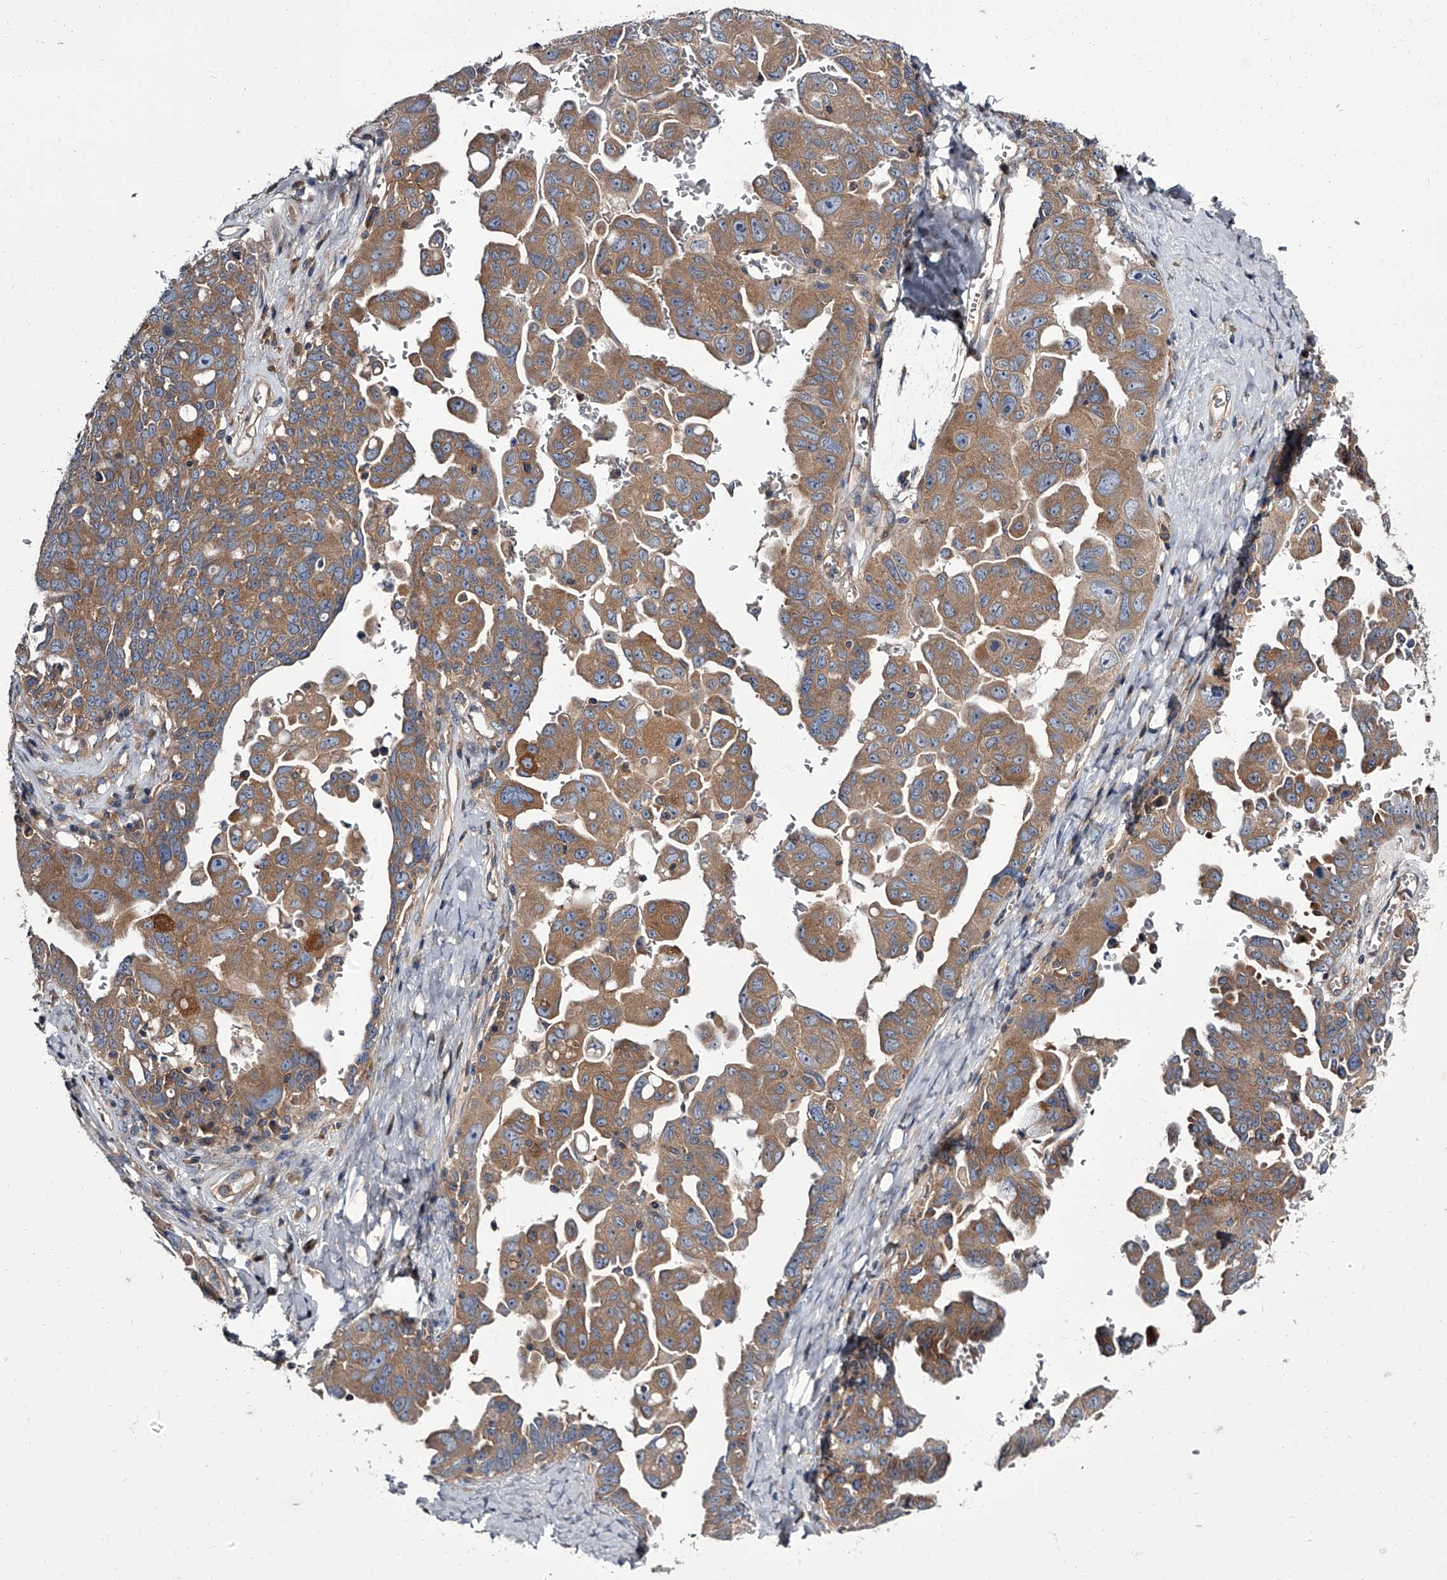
{"staining": {"intensity": "moderate", "quantity": ">75%", "location": "cytoplasmic/membranous"}, "tissue": "ovarian cancer", "cell_type": "Tumor cells", "image_type": "cancer", "snomed": [{"axis": "morphology", "description": "Carcinoma, endometroid"}, {"axis": "topography", "description": "Ovary"}], "caption": "An immunohistochemistry histopathology image of tumor tissue is shown. Protein staining in brown labels moderate cytoplasmic/membranous positivity in endometroid carcinoma (ovarian) within tumor cells.", "gene": "GAPVD1", "patient": {"sex": "female", "age": 62}}